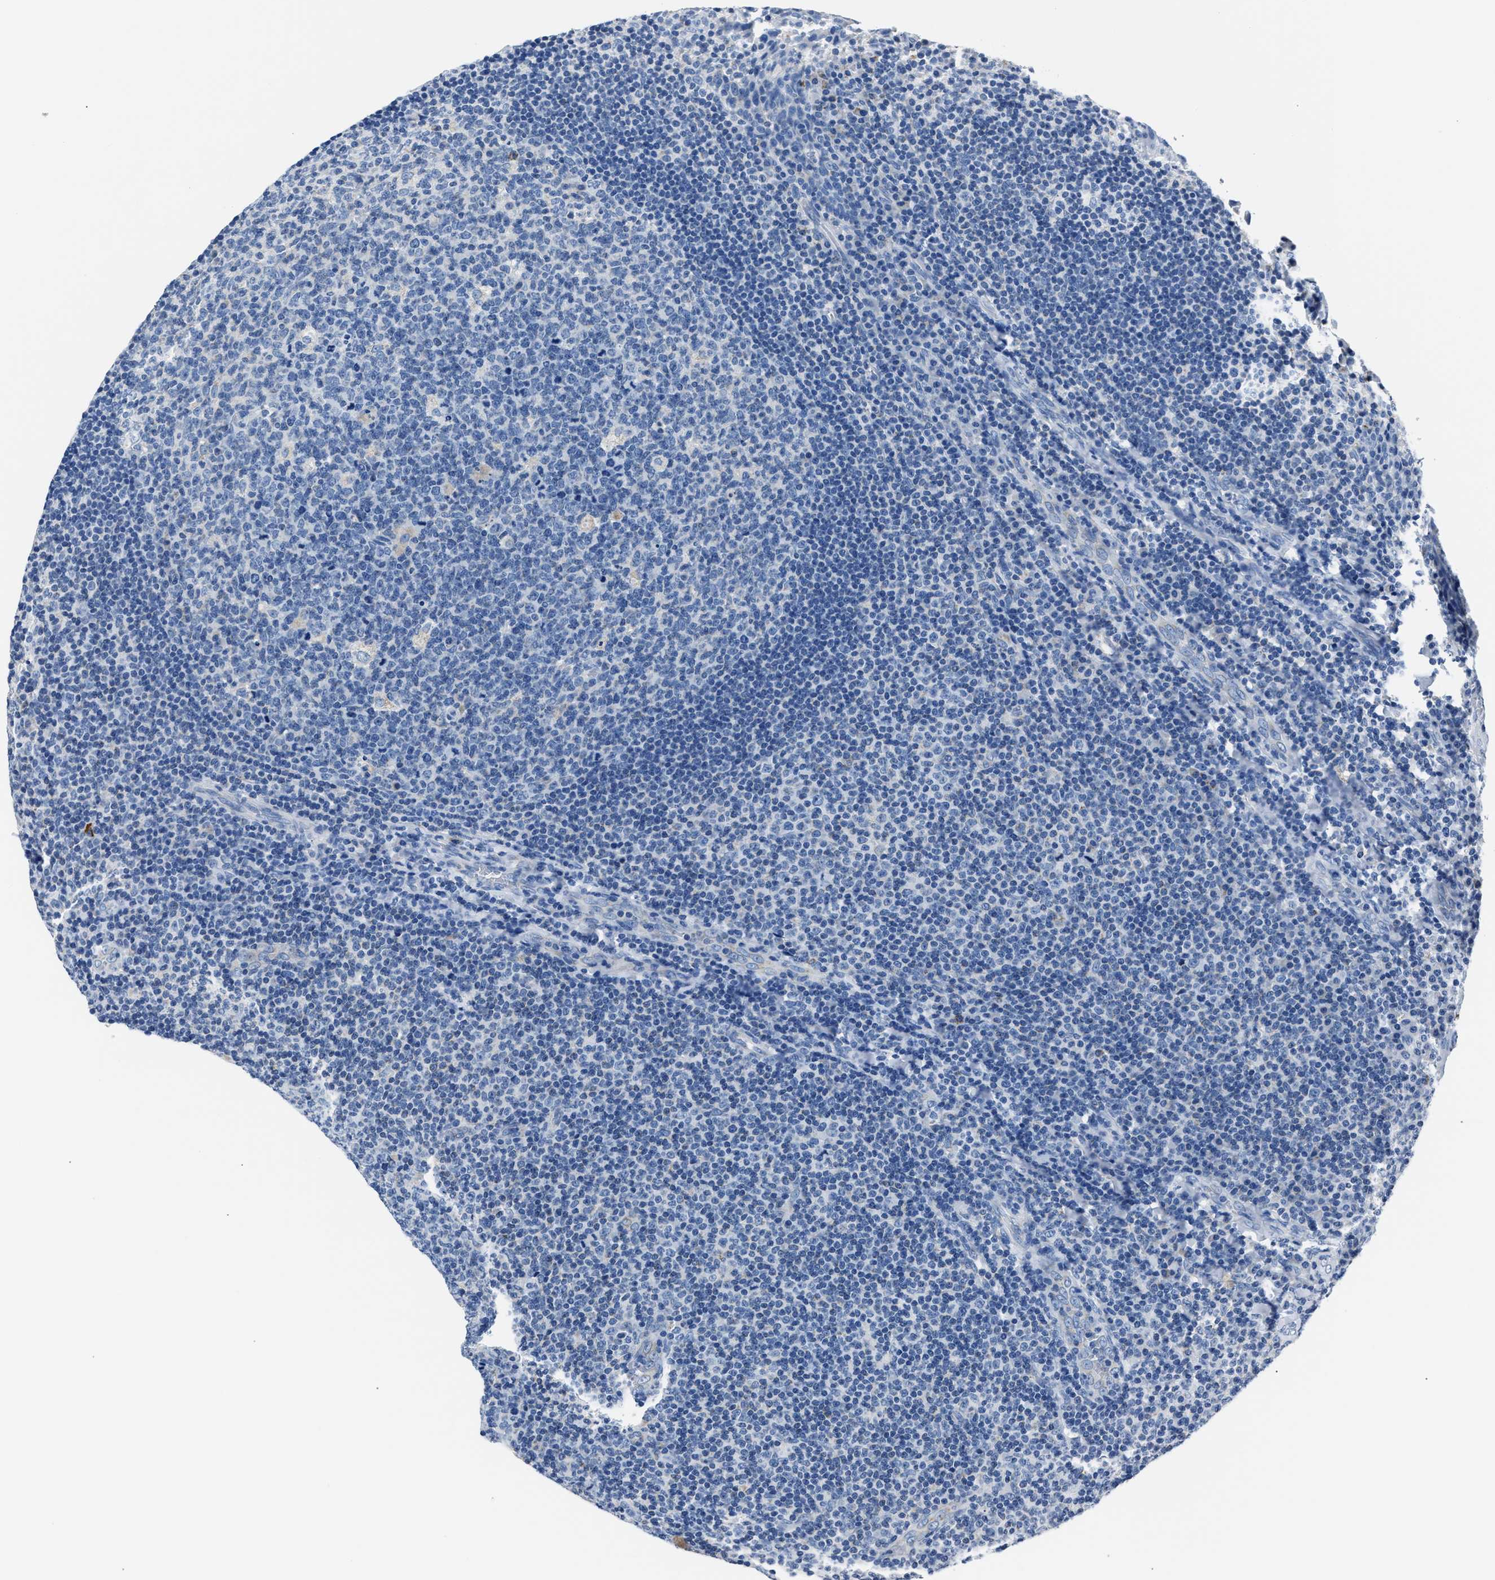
{"staining": {"intensity": "negative", "quantity": "none", "location": "none"}, "tissue": "tonsil", "cell_type": "Germinal center cells", "image_type": "normal", "snomed": [{"axis": "morphology", "description": "Normal tissue, NOS"}, {"axis": "topography", "description": "Tonsil"}], "caption": "There is no significant expression in germinal center cells of tonsil. The staining is performed using DAB (3,3'-diaminobenzidine) brown chromogen with nuclei counter-stained in using hematoxylin.", "gene": "AMACR", "patient": {"sex": "male", "age": 17}}